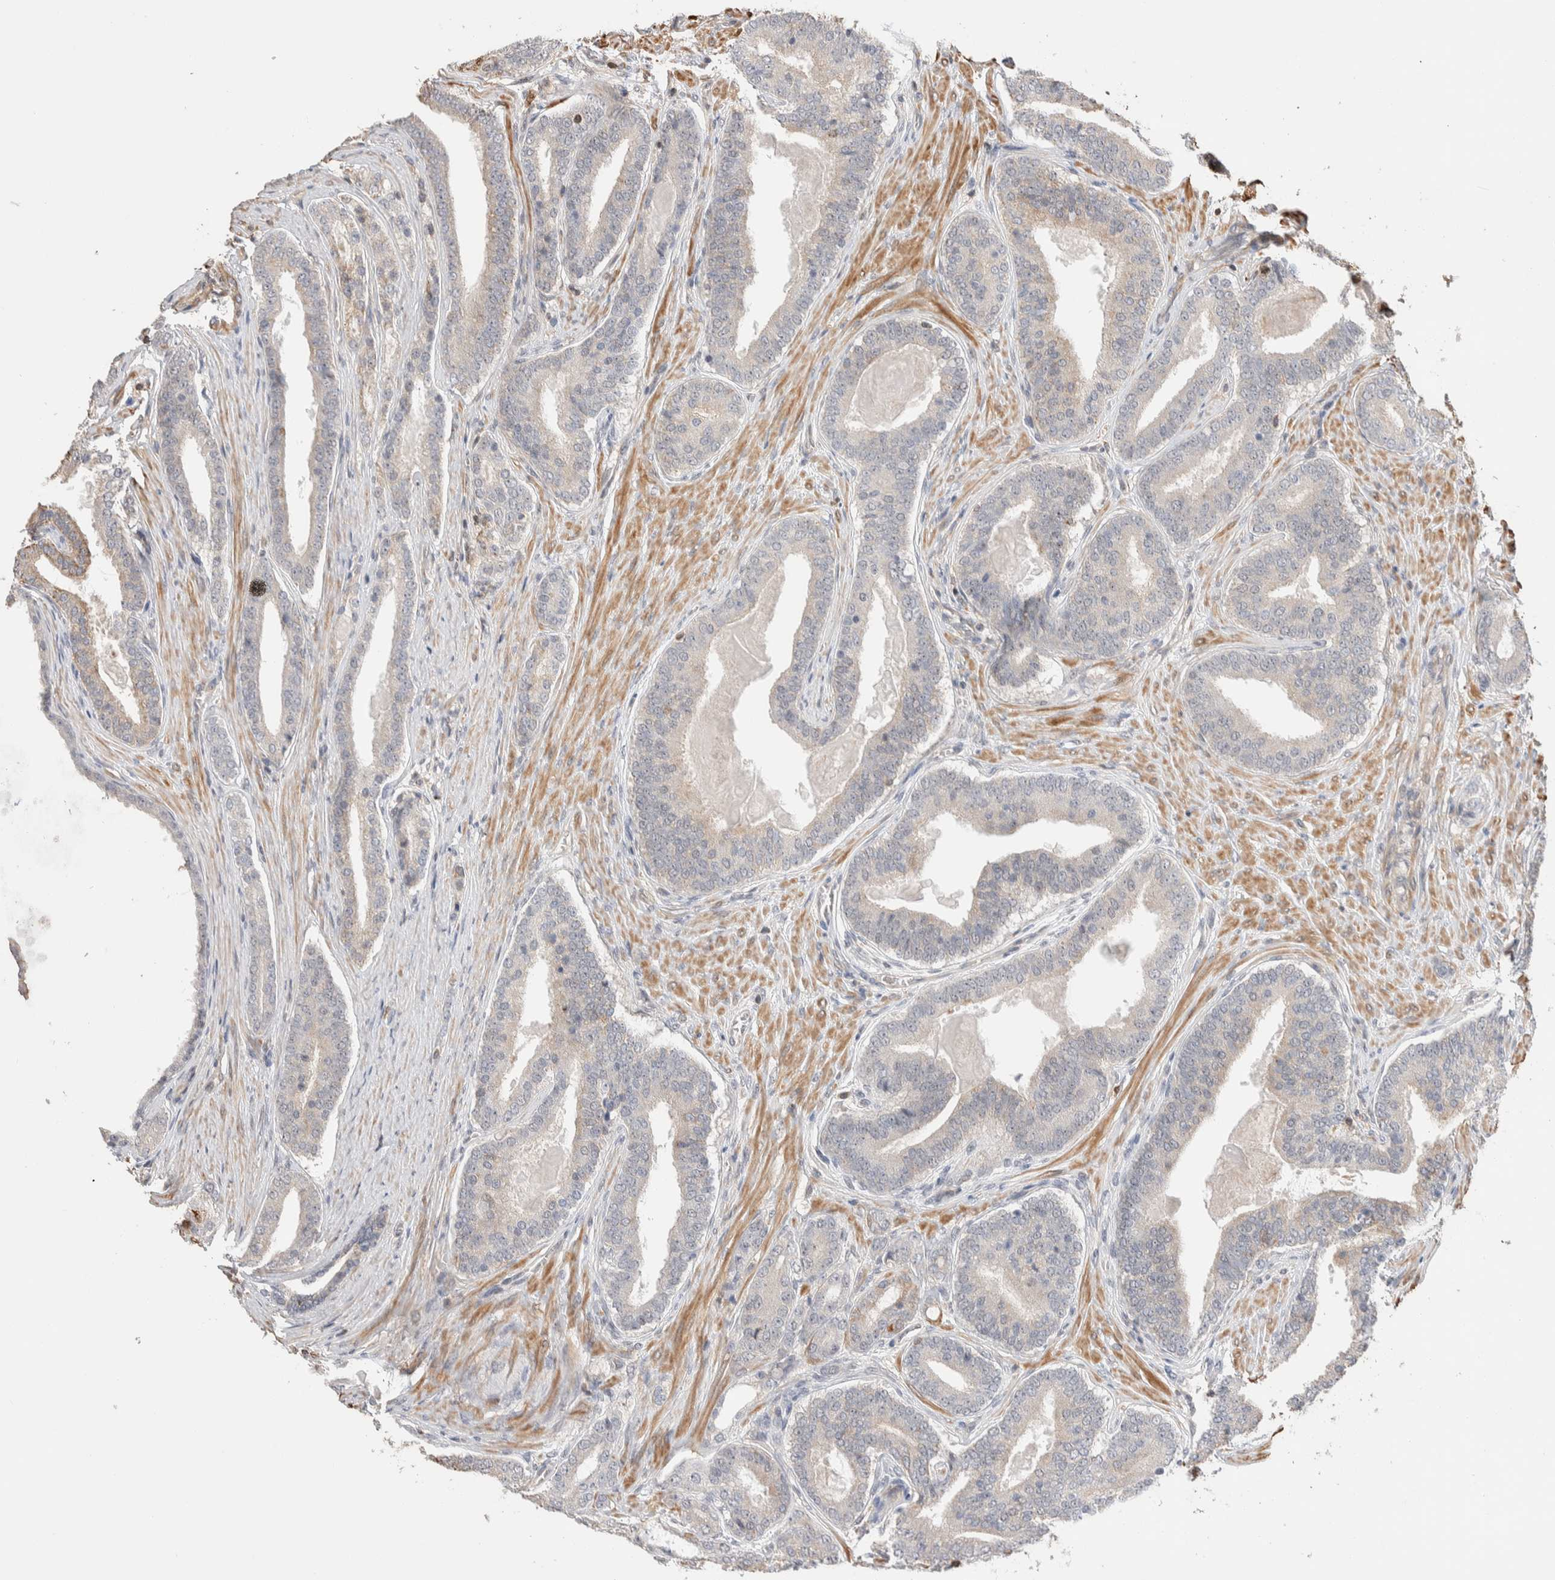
{"staining": {"intensity": "negative", "quantity": "none", "location": "none"}, "tissue": "prostate cancer", "cell_type": "Tumor cells", "image_type": "cancer", "snomed": [{"axis": "morphology", "description": "Adenocarcinoma, High grade"}, {"axis": "topography", "description": "Prostate"}], "caption": "Protein analysis of prostate cancer displays no significant positivity in tumor cells. (Stains: DAB immunohistochemistry (IHC) with hematoxylin counter stain, Microscopy: brightfield microscopy at high magnification).", "gene": "ZNF704", "patient": {"sex": "male", "age": 60}}